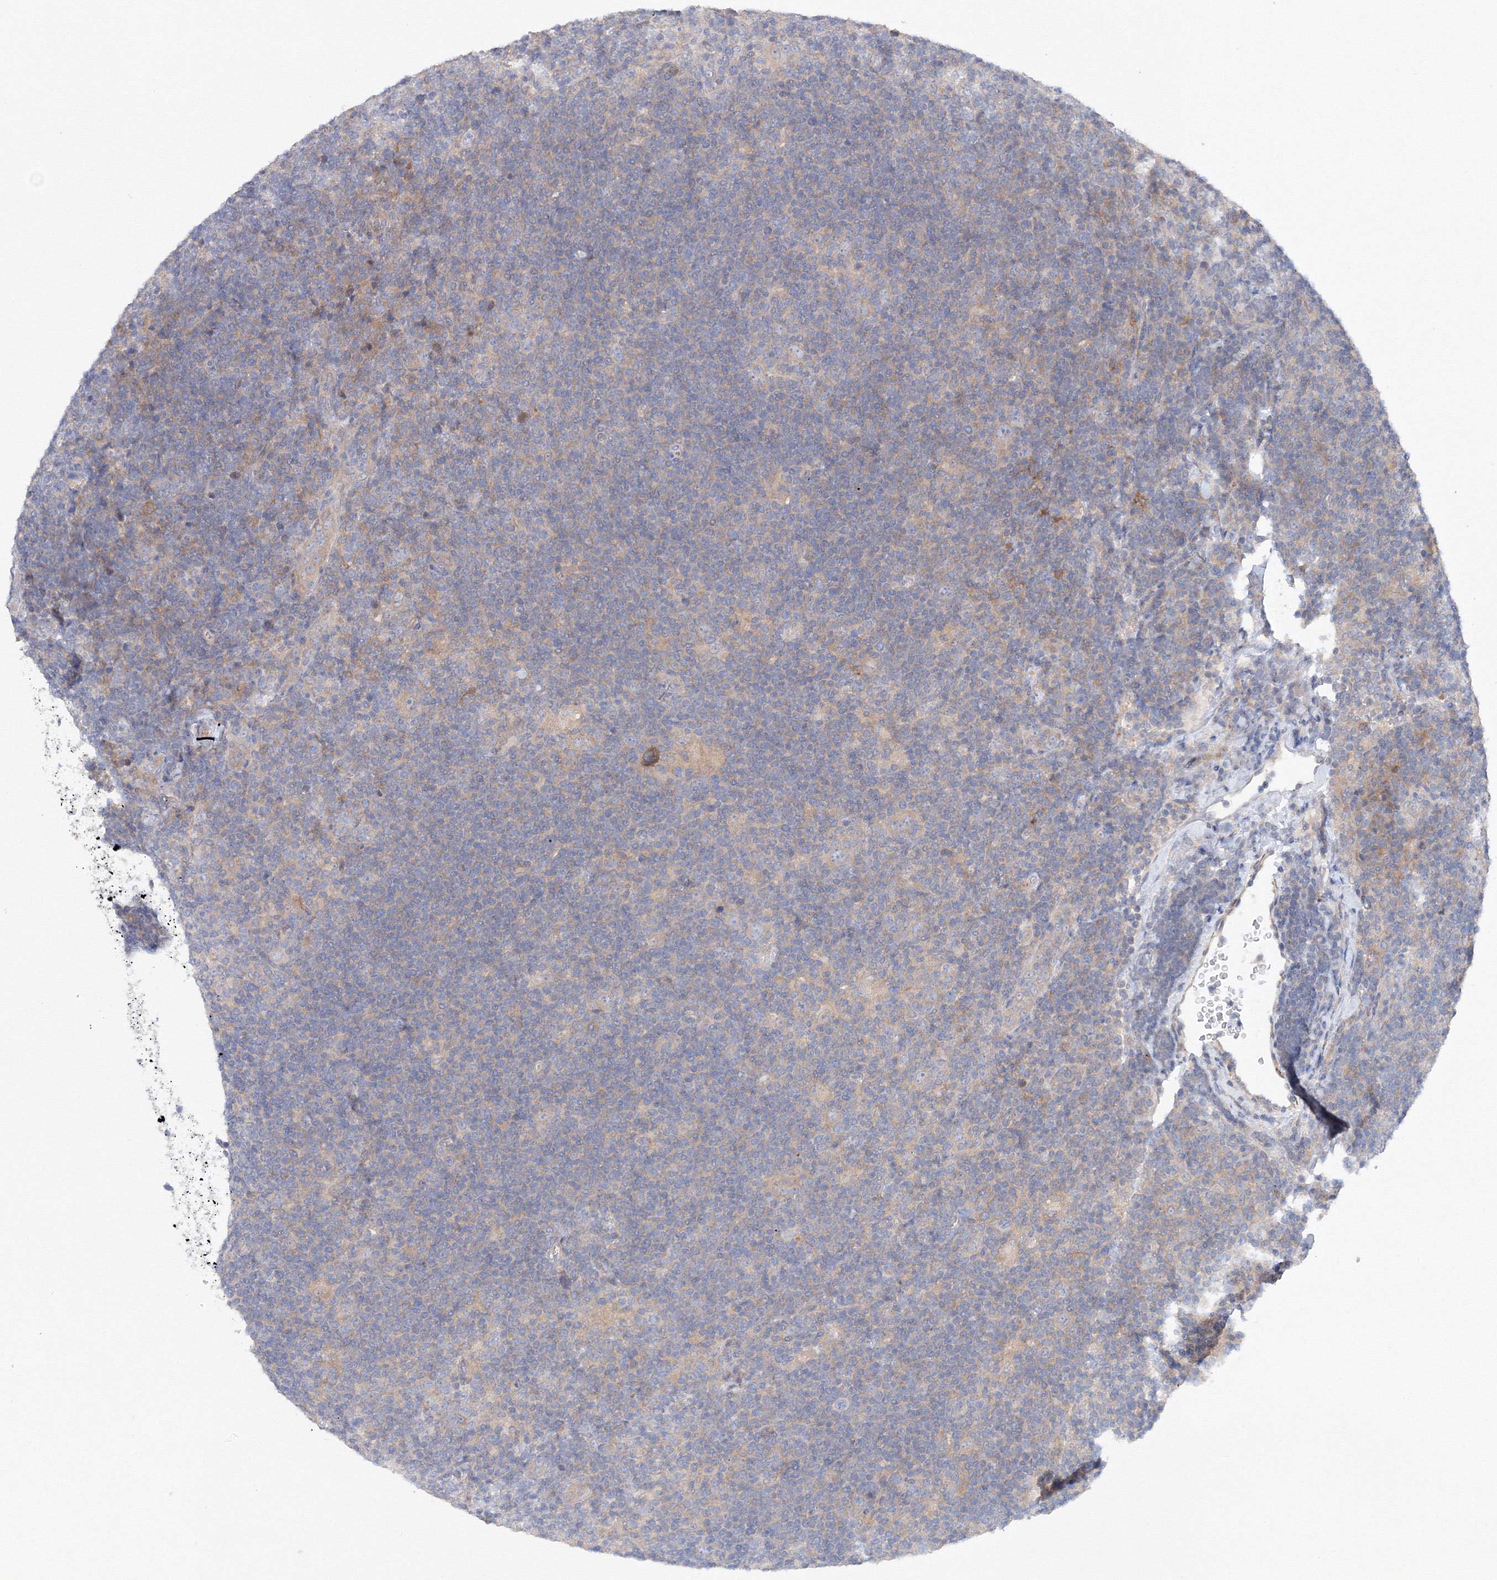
{"staining": {"intensity": "negative", "quantity": "none", "location": "none"}, "tissue": "lymphoma", "cell_type": "Tumor cells", "image_type": "cancer", "snomed": [{"axis": "morphology", "description": "Hodgkin's disease, NOS"}, {"axis": "topography", "description": "Lymph node"}], "caption": "Image shows no significant protein positivity in tumor cells of Hodgkin's disease. (Stains: DAB immunohistochemistry with hematoxylin counter stain, Microscopy: brightfield microscopy at high magnification).", "gene": "DIS3L2", "patient": {"sex": "female", "age": 57}}